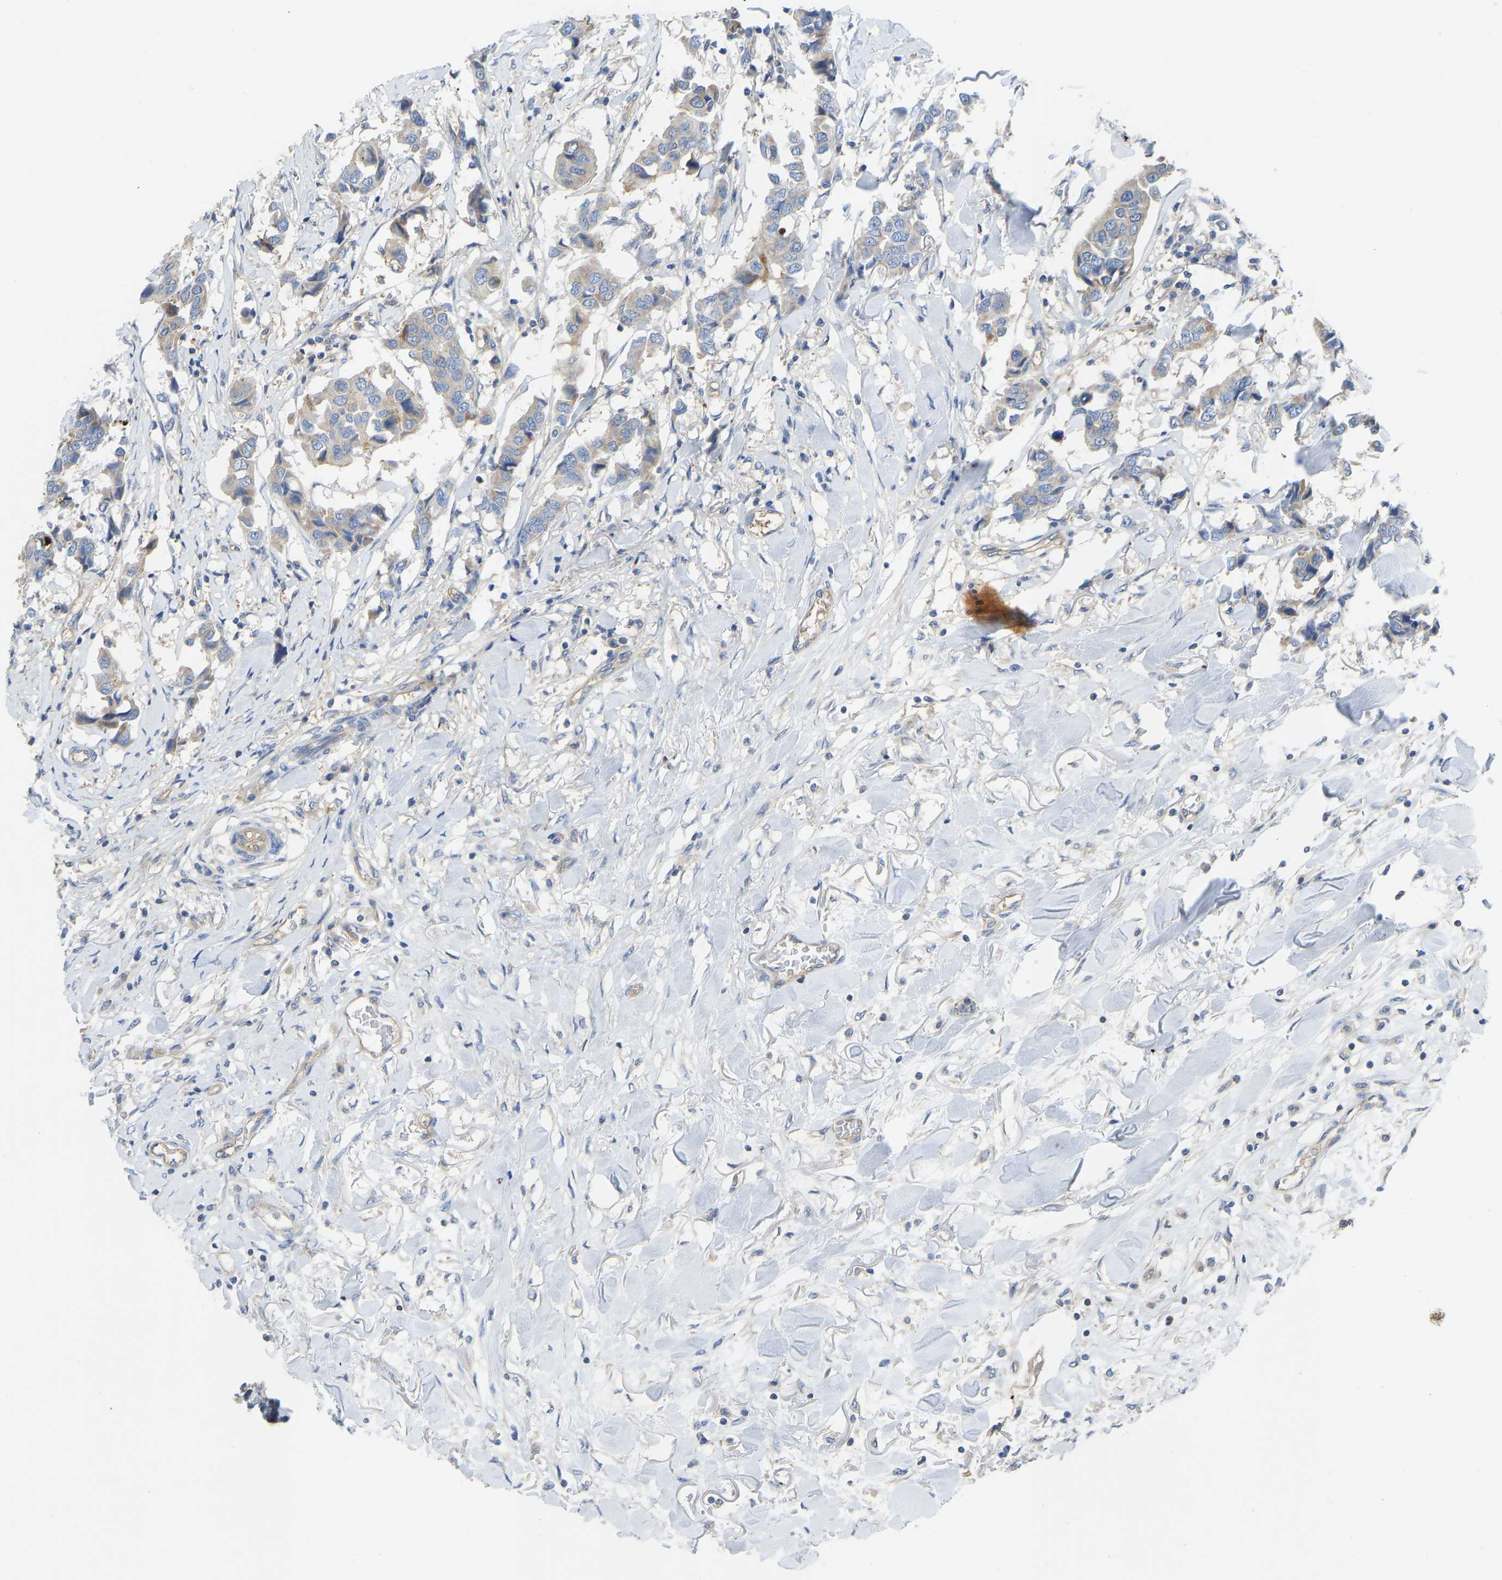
{"staining": {"intensity": "weak", "quantity": ">75%", "location": "cytoplasmic/membranous"}, "tissue": "breast cancer", "cell_type": "Tumor cells", "image_type": "cancer", "snomed": [{"axis": "morphology", "description": "Duct carcinoma"}, {"axis": "topography", "description": "Breast"}], "caption": "Protein analysis of breast cancer tissue exhibits weak cytoplasmic/membranous expression in about >75% of tumor cells.", "gene": "PPP3CA", "patient": {"sex": "female", "age": 80}}